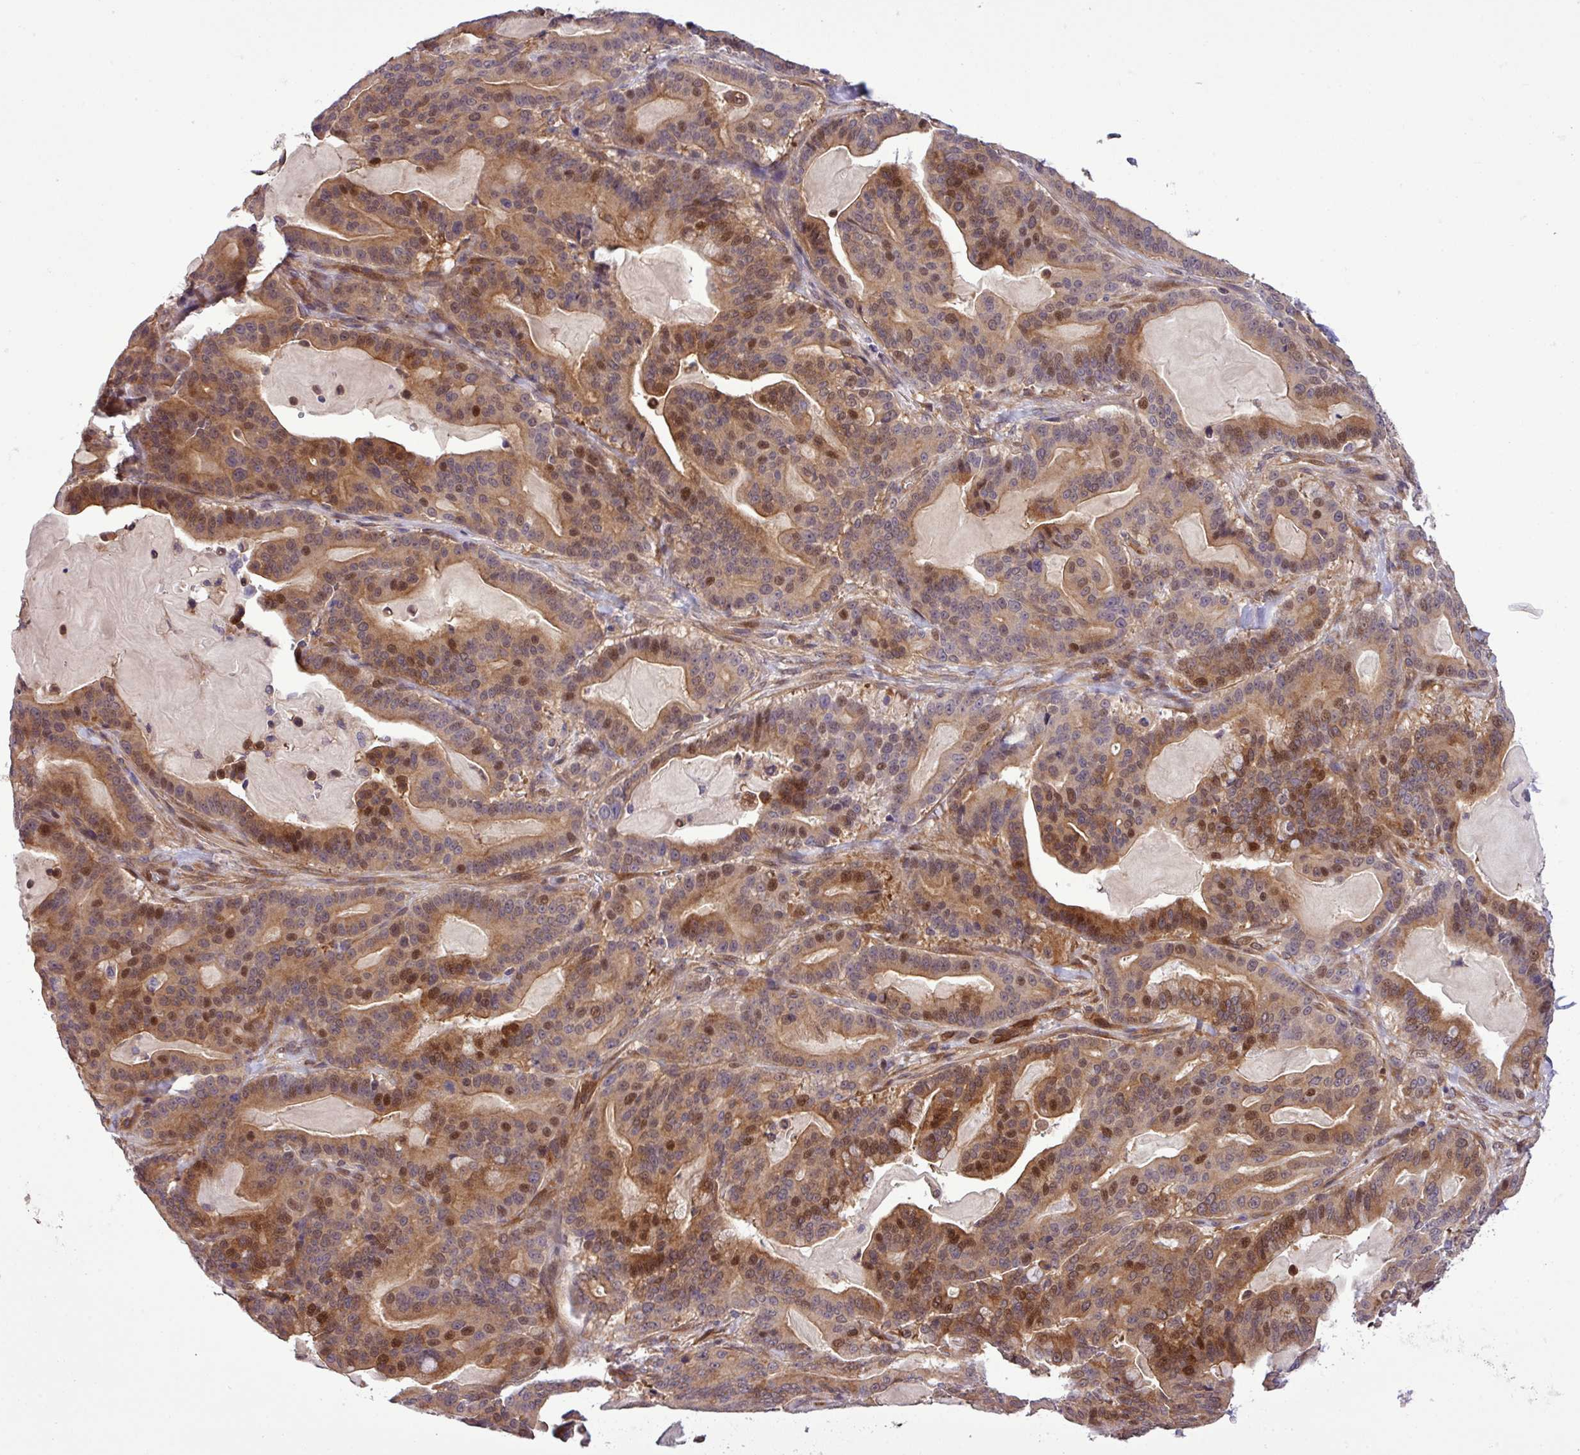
{"staining": {"intensity": "moderate", "quantity": ">75%", "location": "cytoplasmic/membranous,nuclear"}, "tissue": "pancreatic cancer", "cell_type": "Tumor cells", "image_type": "cancer", "snomed": [{"axis": "morphology", "description": "Adenocarcinoma, NOS"}, {"axis": "topography", "description": "Pancreas"}], "caption": "A medium amount of moderate cytoplasmic/membranous and nuclear staining is present in about >75% of tumor cells in adenocarcinoma (pancreatic) tissue.", "gene": "CARHSP1", "patient": {"sex": "male", "age": 63}}